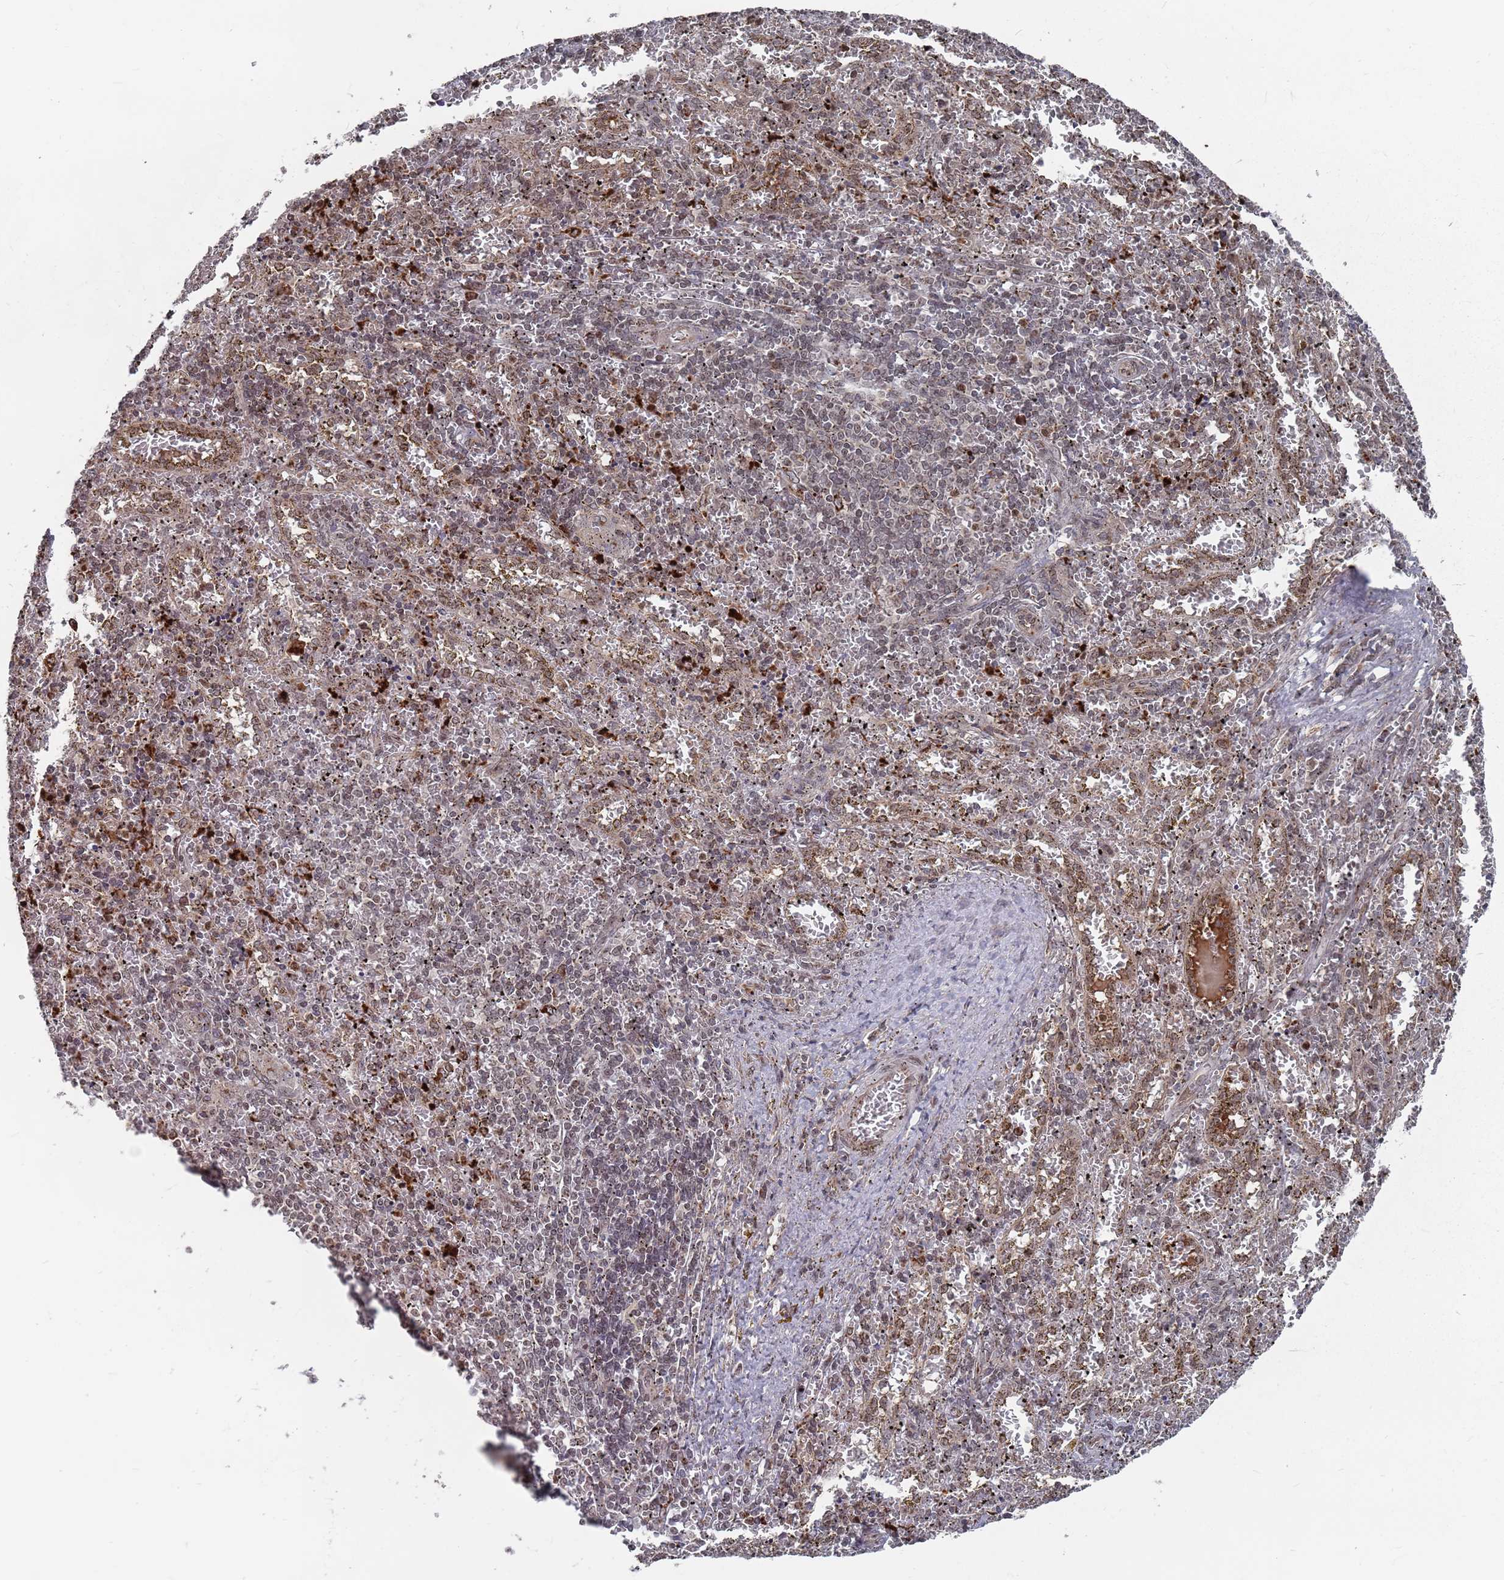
{"staining": {"intensity": "moderate", "quantity": "<25%", "location": "cytoplasmic/membranous"}, "tissue": "spleen", "cell_type": "Cells in red pulp", "image_type": "normal", "snomed": [{"axis": "morphology", "description": "Normal tissue, NOS"}, {"axis": "topography", "description": "Spleen"}], "caption": "Cells in red pulp demonstrate low levels of moderate cytoplasmic/membranous expression in about <25% of cells in unremarkable spleen.", "gene": "FMO4", "patient": {"sex": "male", "age": 11}}